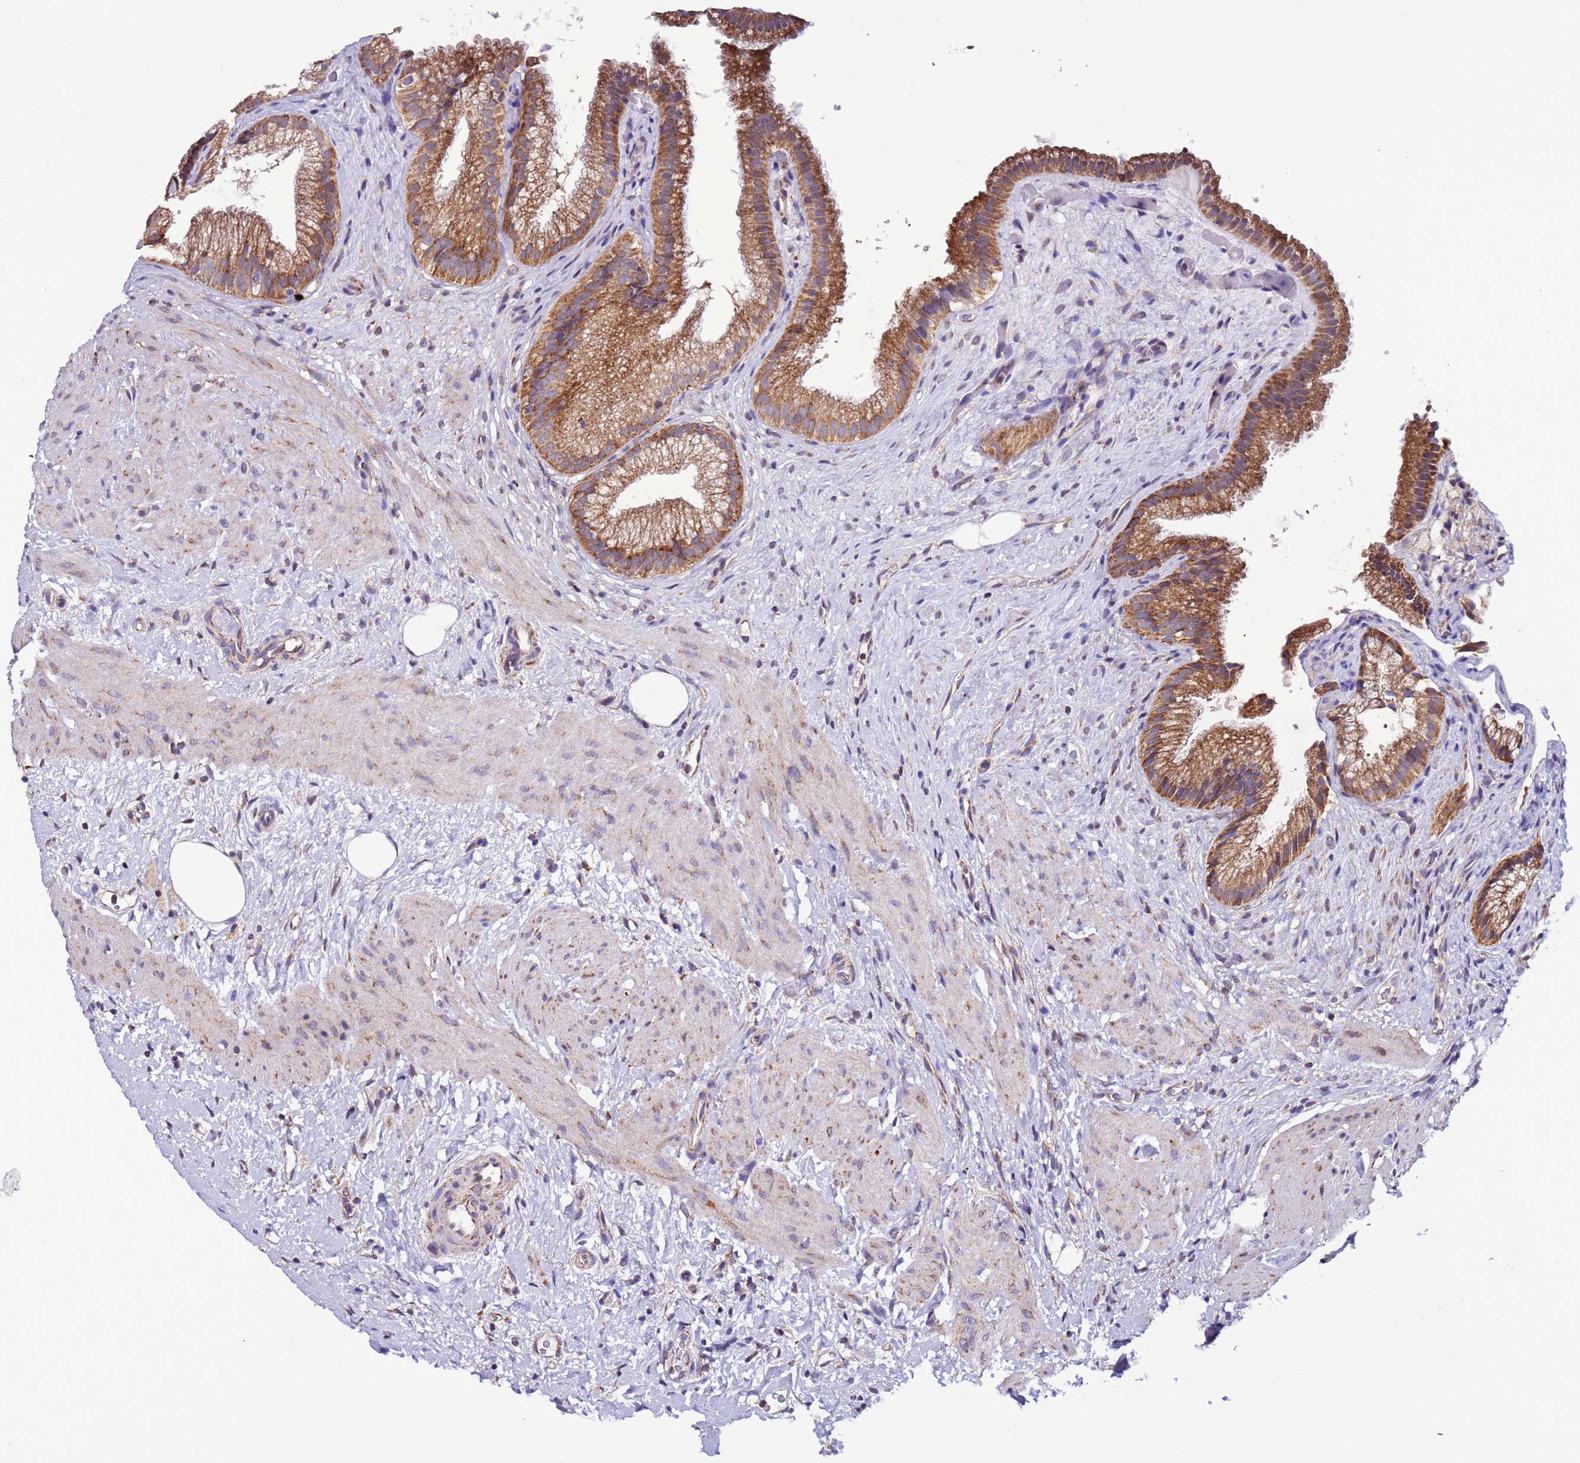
{"staining": {"intensity": "strong", "quantity": ">75%", "location": "cytoplasmic/membranous"}, "tissue": "gallbladder", "cell_type": "Glandular cells", "image_type": "normal", "snomed": [{"axis": "morphology", "description": "Normal tissue, NOS"}, {"axis": "topography", "description": "Gallbladder"}], "caption": "High-power microscopy captured an immunohistochemistry photomicrograph of benign gallbladder, revealing strong cytoplasmic/membranous expression in about >75% of glandular cells.", "gene": "AHI1", "patient": {"sex": "female", "age": 64}}